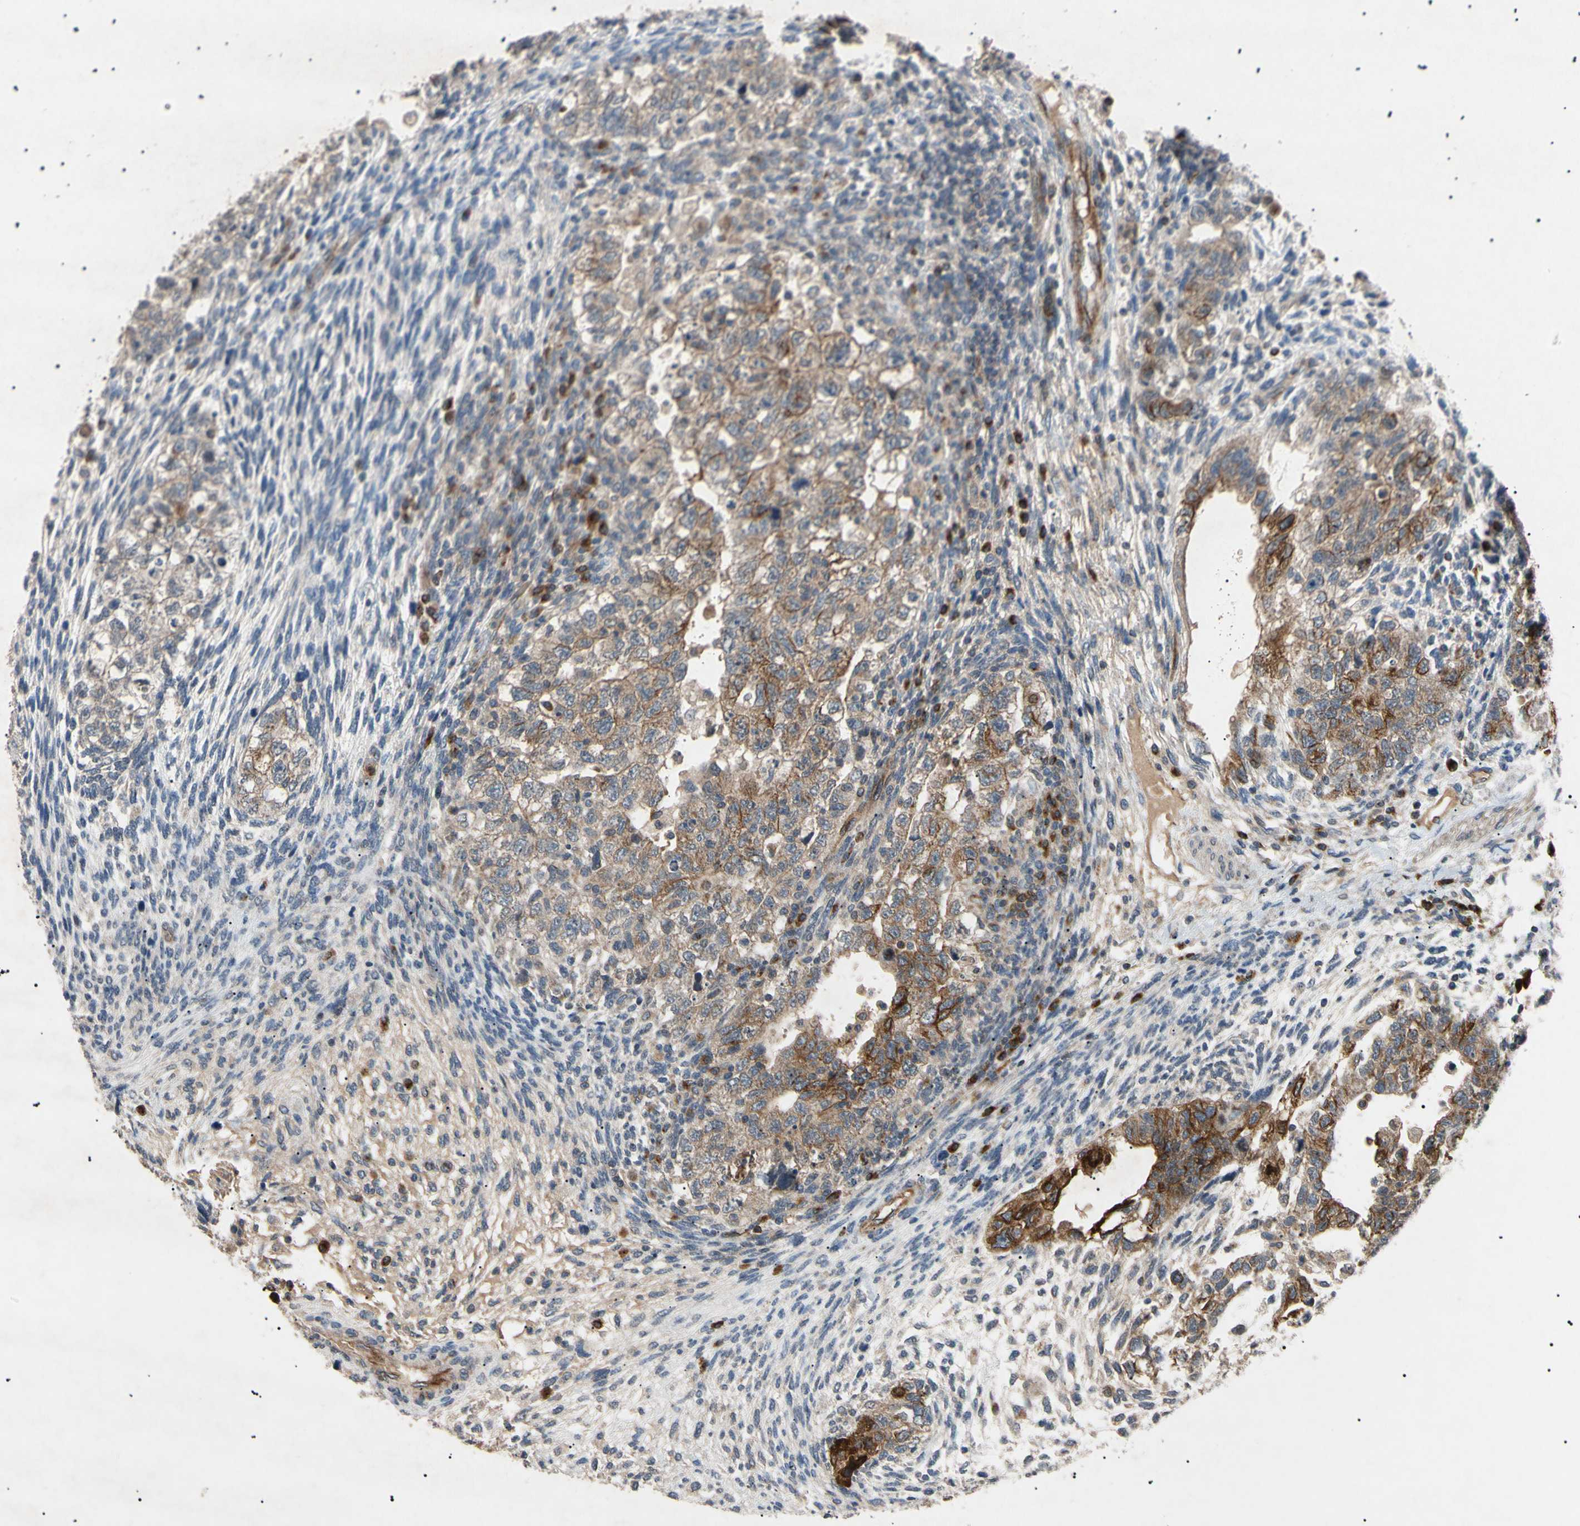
{"staining": {"intensity": "moderate", "quantity": "<25%", "location": "cytoplasmic/membranous"}, "tissue": "testis cancer", "cell_type": "Tumor cells", "image_type": "cancer", "snomed": [{"axis": "morphology", "description": "Normal tissue, NOS"}, {"axis": "morphology", "description": "Carcinoma, Embryonal, NOS"}, {"axis": "topography", "description": "Testis"}], "caption": "About <25% of tumor cells in human embryonal carcinoma (testis) show moderate cytoplasmic/membranous protein expression as visualized by brown immunohistochemical staining.", "gene": "TUBB4A", "patient": {"sex": "male", "age": 36}}